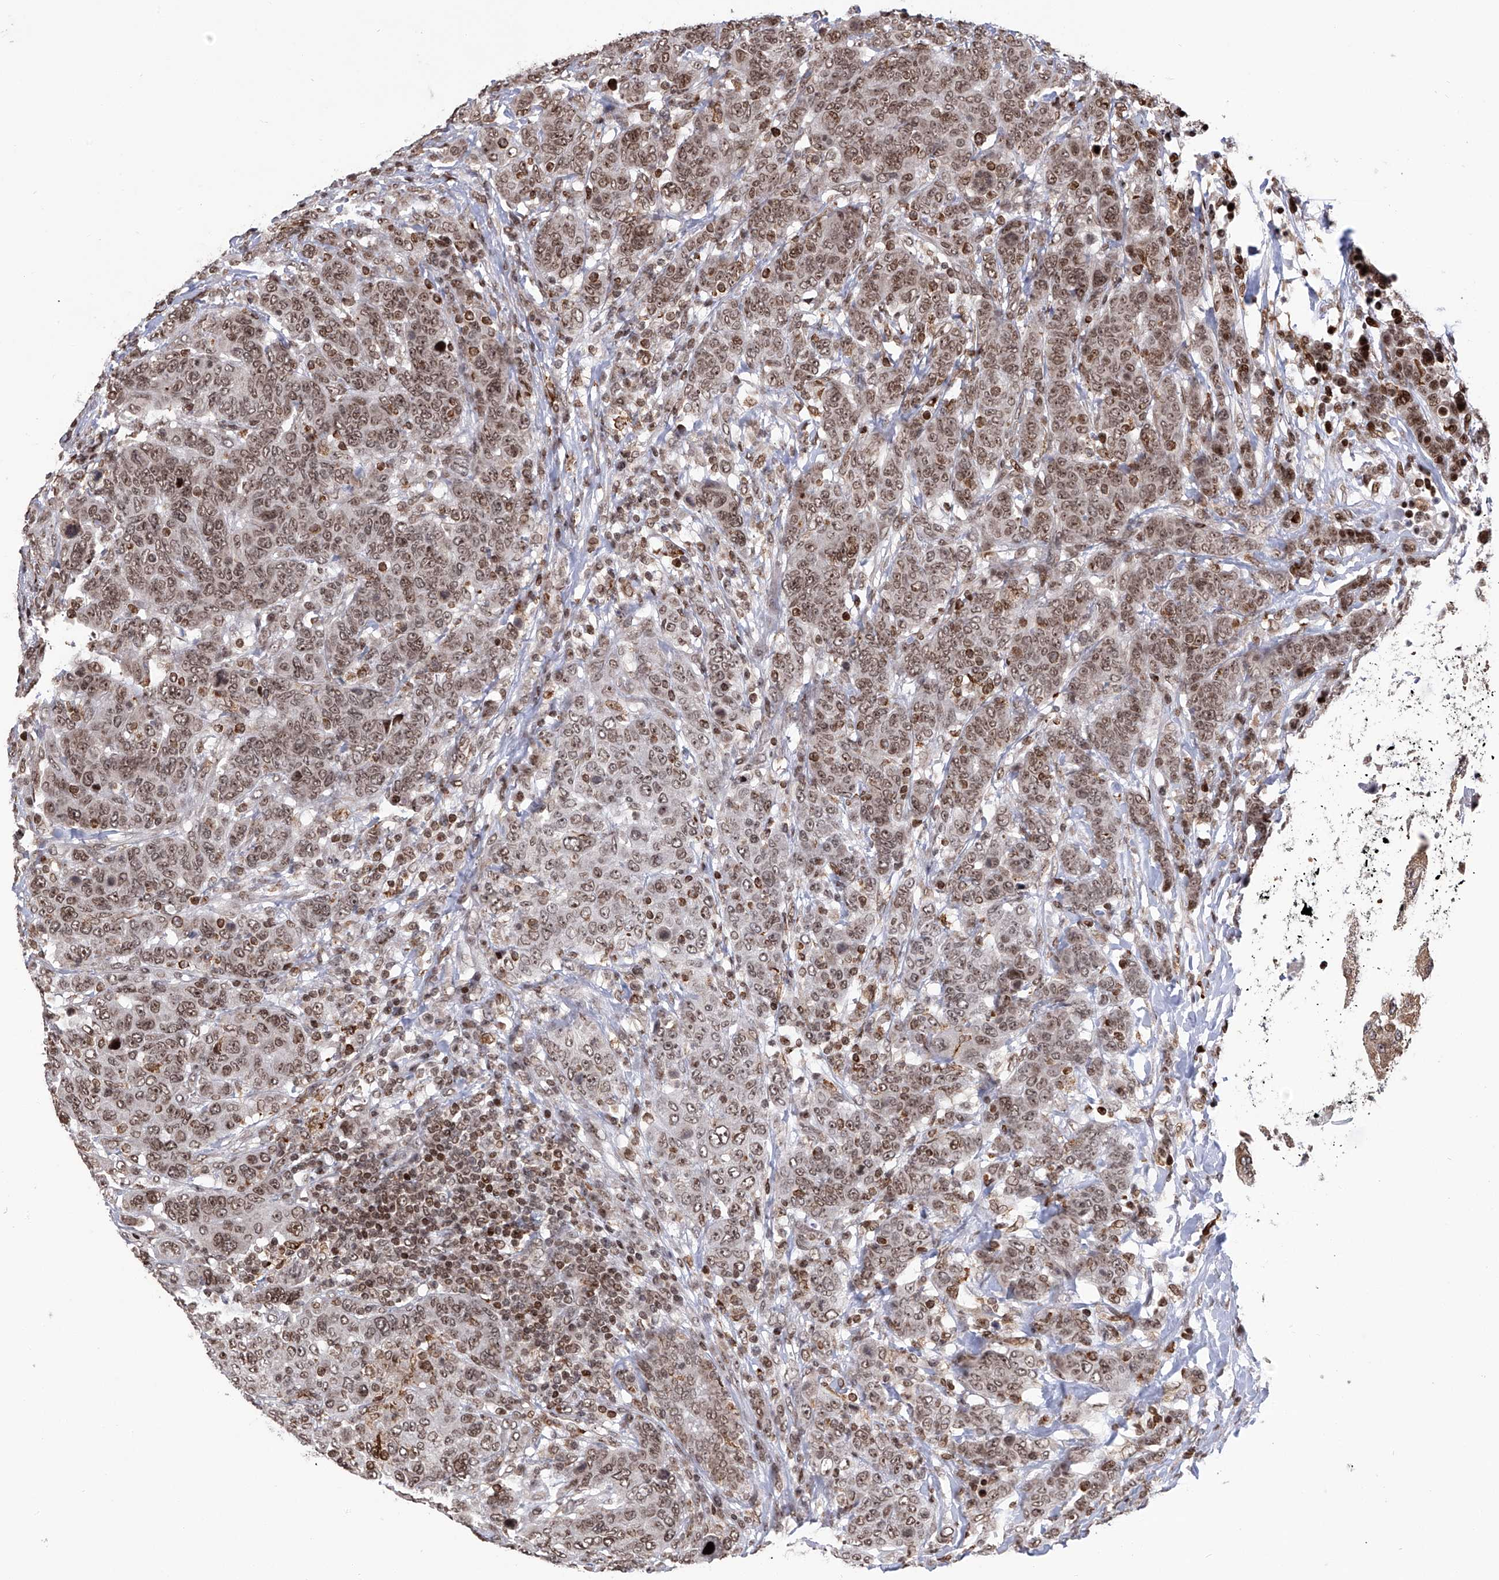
{"staining": {"intensity": "moderate", "quantity": ">75%", "location": "nuclear"}, "tissue": "breast cancer", "cell_type": "Tumor cells", "image_type": "cancer", "snomed": [{"axis": "morphology", "description": "Duct carcinoma"}, {"axis": "topography", "description": "Breast"}], "caption": "A brown stain shows moderate nuclear expression of a protein in human invasive ductal carcinoma (breast) tumor cells. (DAB IHC, brown staining for protein, blue staining for nuclei).", "gene": "PAK1IP1", "patient": {"sex": "female", "age": 37}}